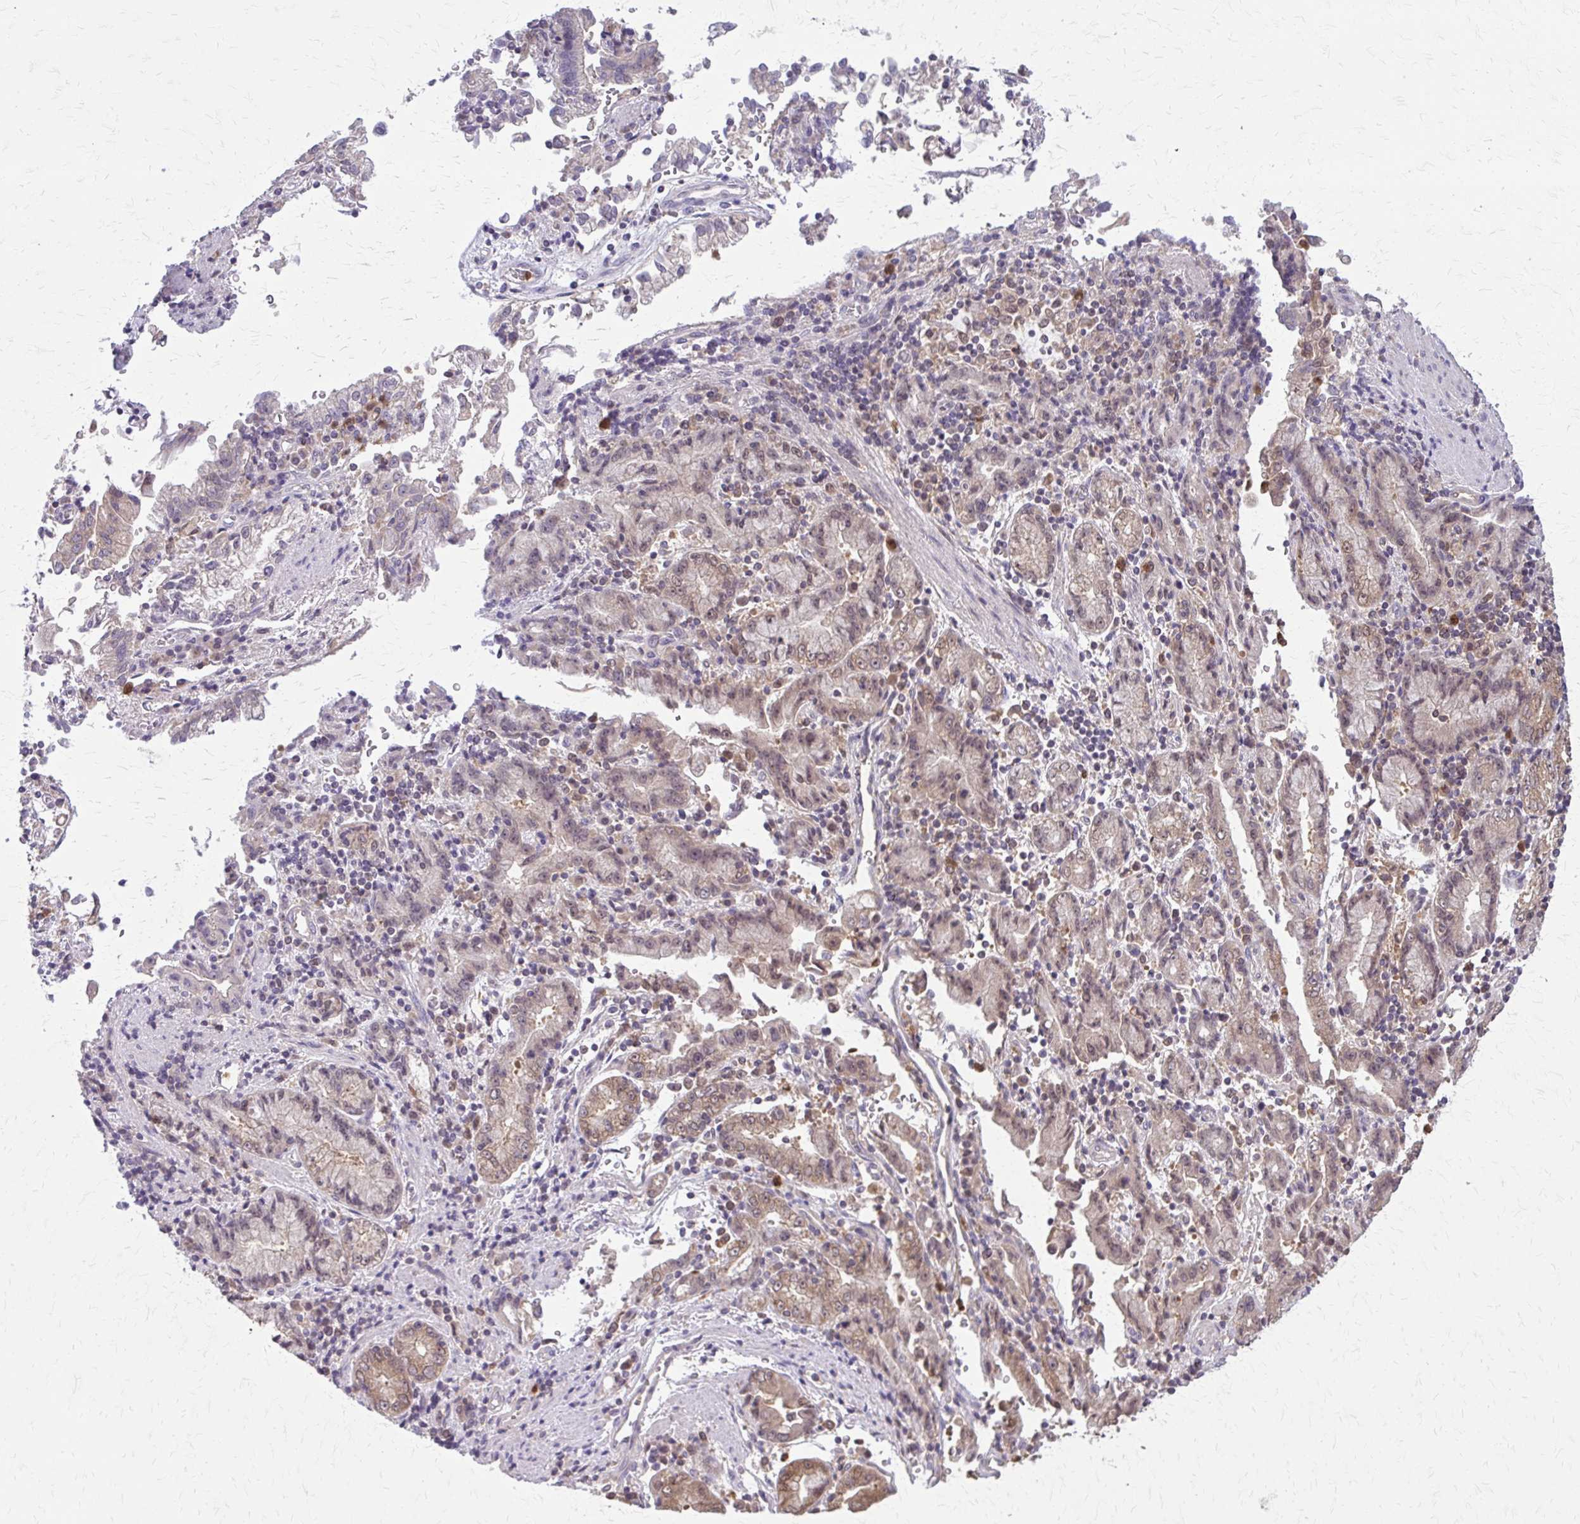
{"staining": {"intensity": "weak", "quantity": ">75%", "location": "cytoplasmic/membranous,nuclear"}, "tissue": "stomach cancer", "cell_type": "Tumor cells", "image_type": "cancer", "snomed": [{"axis": "morphology", "description": "Adenocarcinoma, NOS"}, {"axis": "topography", "description": "Stomach"}], "caption": "Stomach adenocarcinoma stained with IHC demonstrates weak cytoplasmic/membranous and nuclear staining in about >75% of tumor cells.", "gene": "NRBF2", "patient": {"sex": "male", "age": 62}}